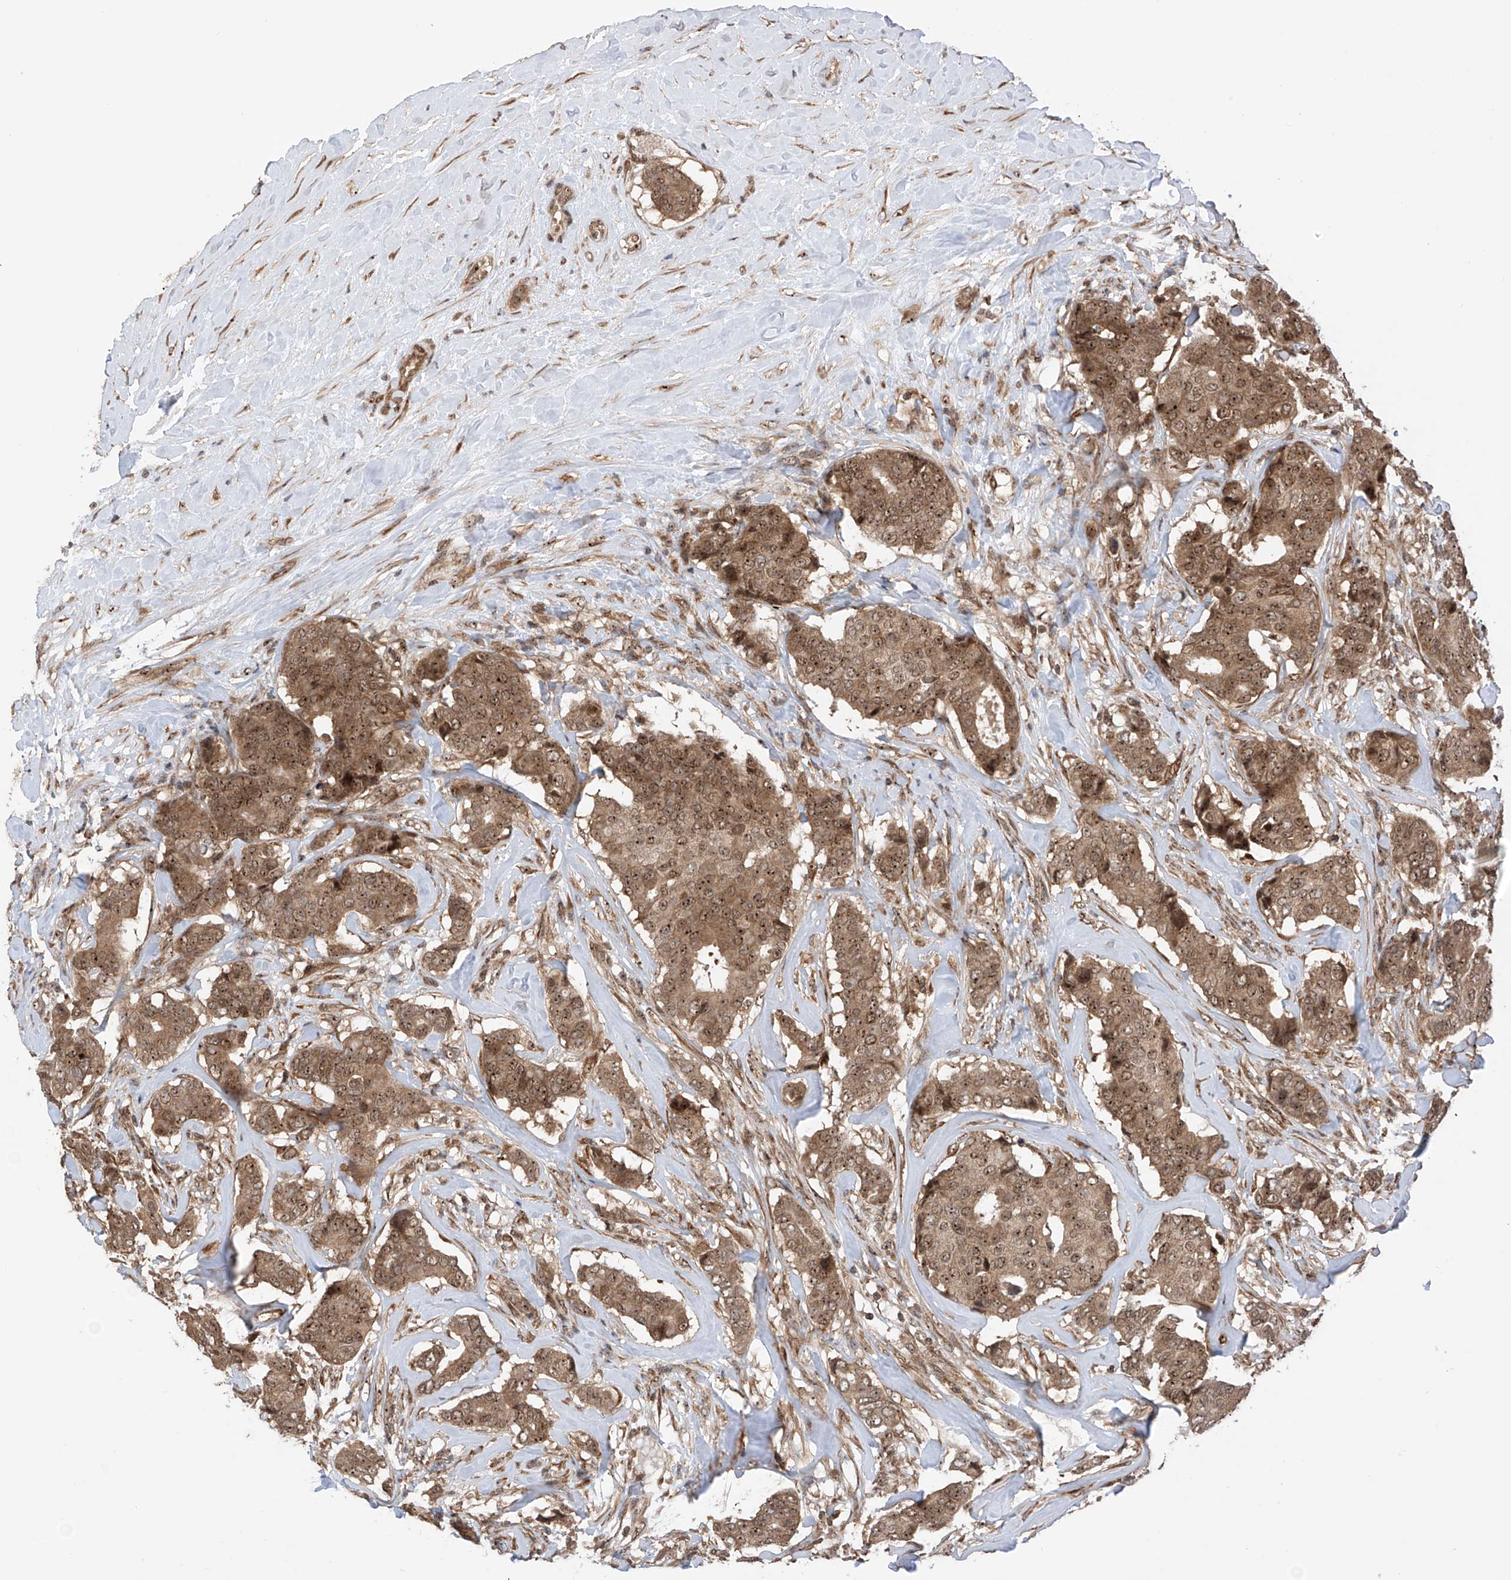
{"staining": {"intensity": "moderate", "quantity": ">75%", "location": "cytoplasmic/membranous,nuclear"}, "tissue": "breast cancer", "cell_type": "Tumor cells", "image_type": "cancer", "snomed": [{"axis": "morphology", "description": "Duct carcinoma"}, {"axis": "topography", "description": "Breast"}], "caption": "Brown immunohistochemical staining in breast cancer (invasive ductal carcinoma) reveals moderate cytoplasmic/membranous and nuclear staining in about >75% of tumor cells. The protein of interest is shown in brown color, while the nuclei are stained blue.", "gene": "C1orf131", "patient": {"sex": "female", "age": 75}}